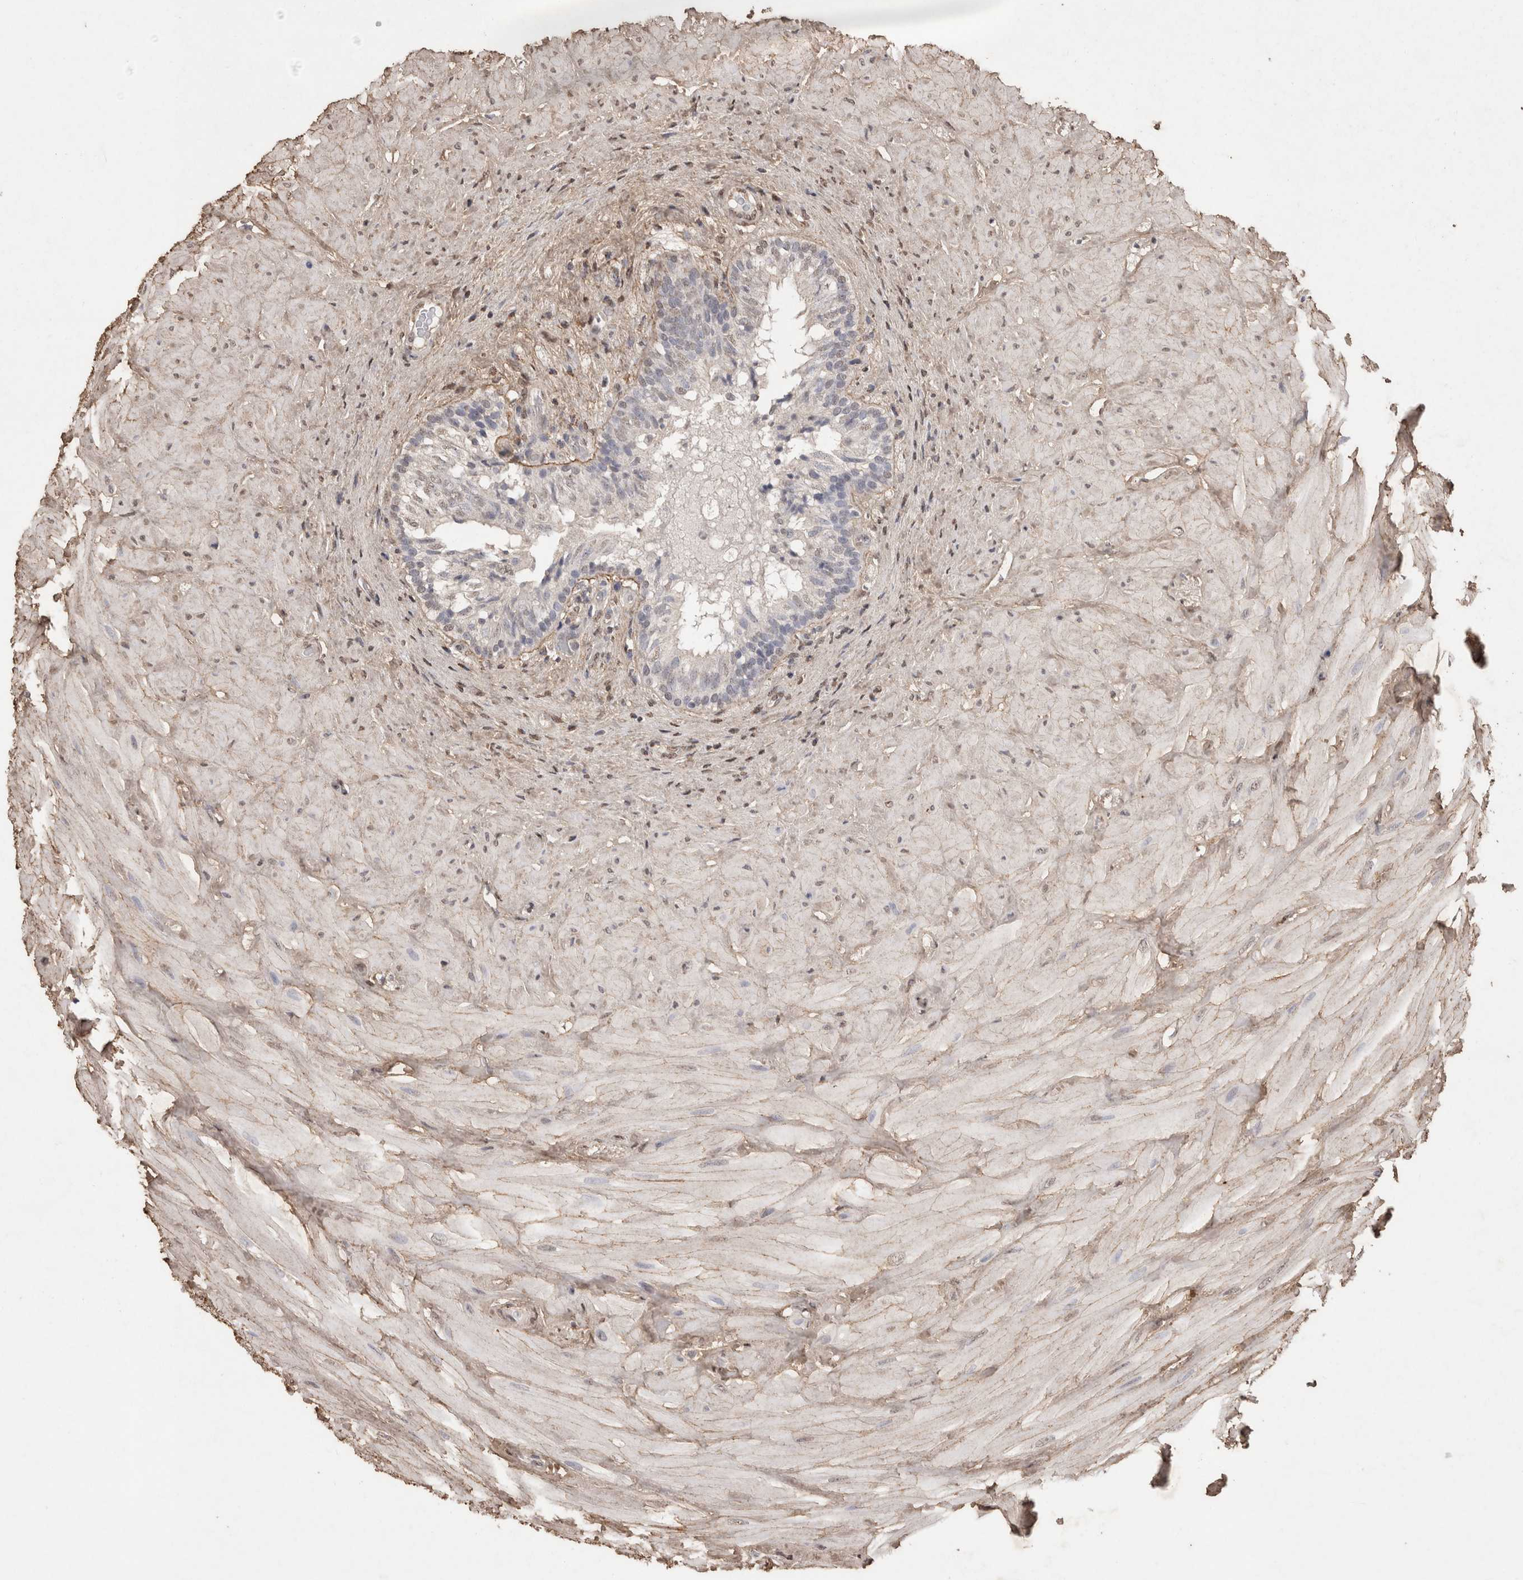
{"staining": {"intensity": "negative", "quantity": "none", "location": "none"}, "tissue": "epididymis", "cell_type": "Glandular cells", "image_type": "normal", "snomed": [{"axis": "morphology", "description": "Normal tissue, NOS"}, {"axis": "topography", "description": "Soft tissue"}, {"axis": "topography", "description": "Epididymis"}], "caption": "Immunohistochemical staining of normal human epididymis shows no significant expression in glandular cells.", "gene": "C1QTNF5", "patient": {"sex": "male", "age": 26}}